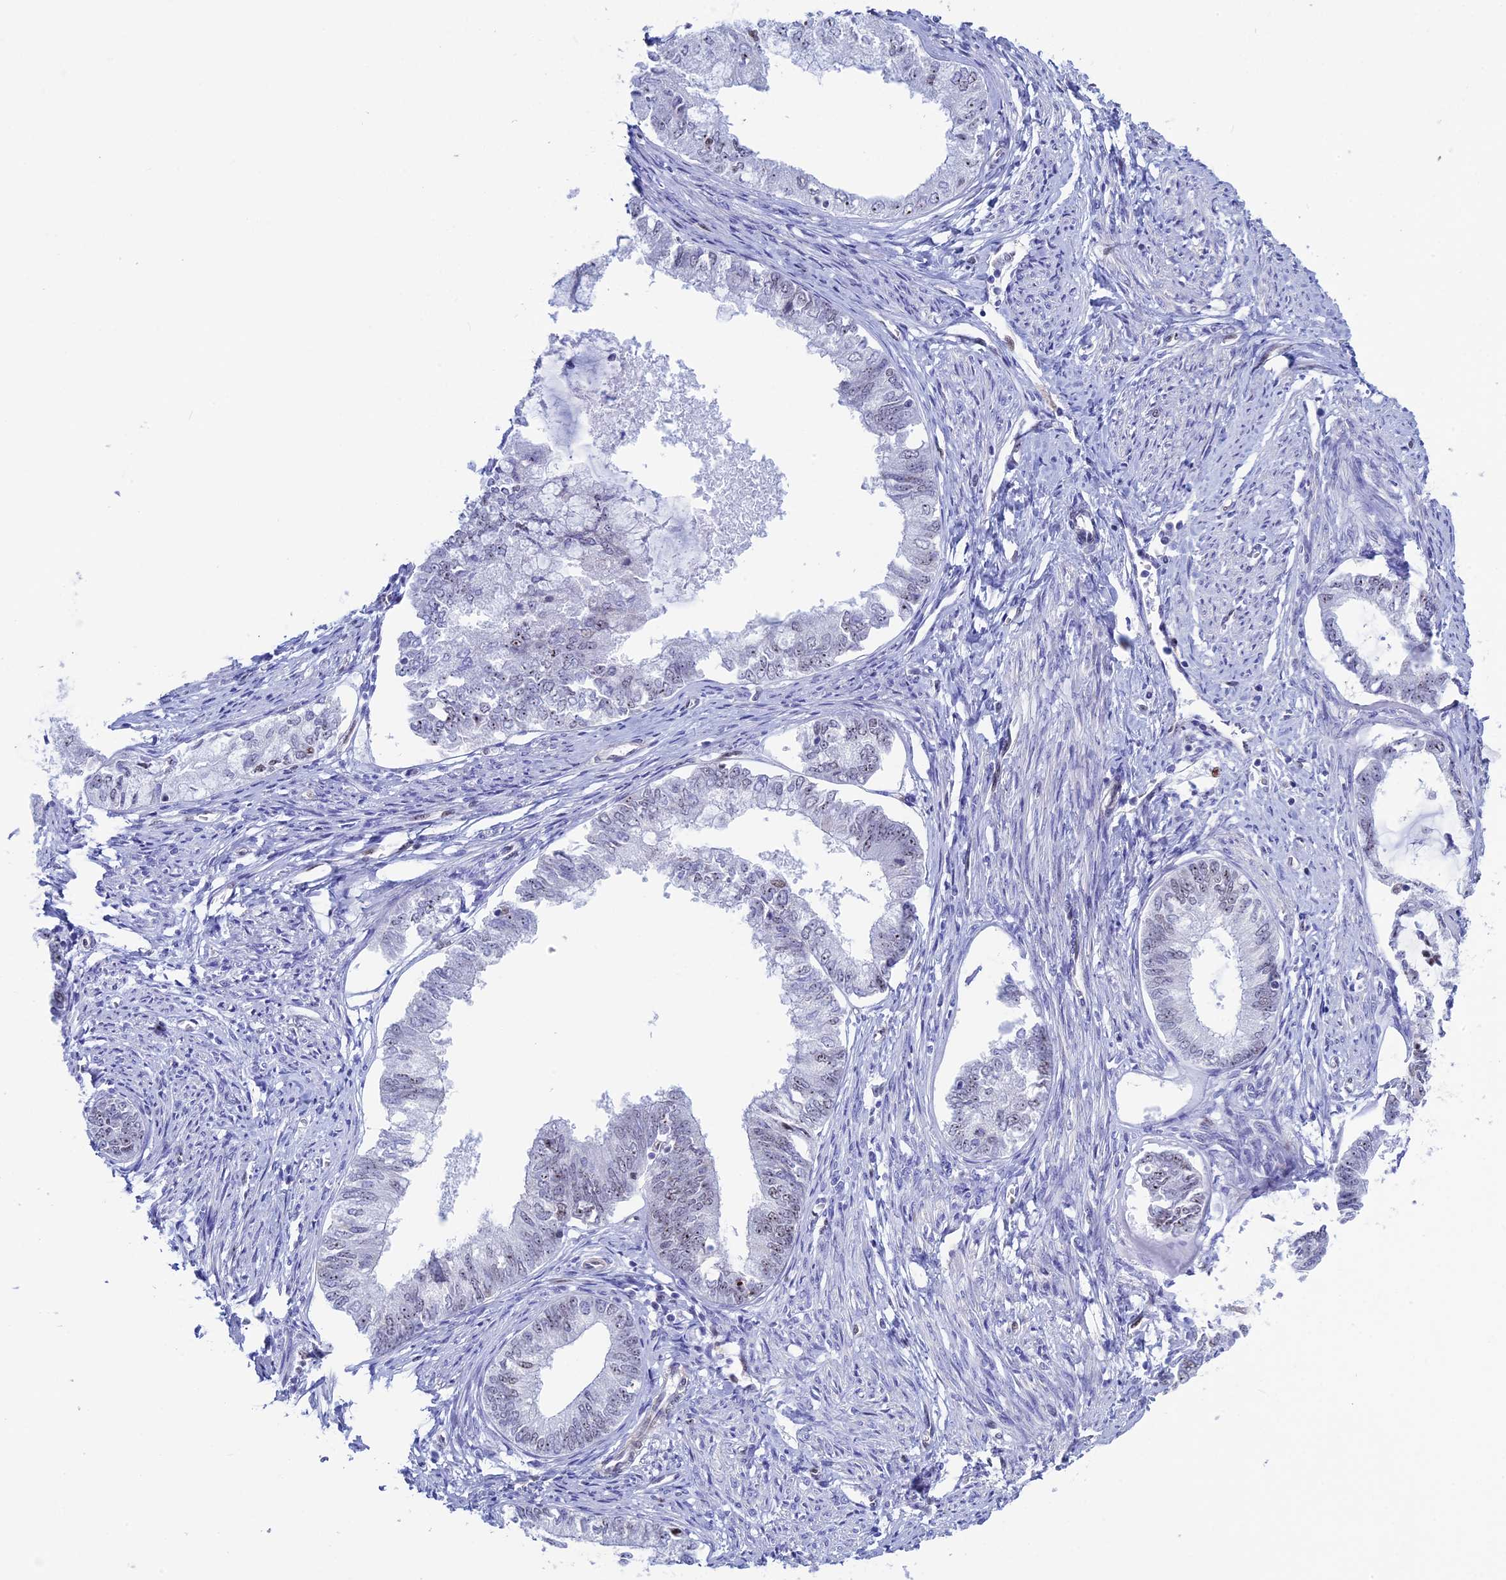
{"staining": {"intensity": "negative", "quantity": "none", "location": "none"}, "tissue": "endometrial cancer", "cell_type": "Tumor cells", "image_type": "cancer", "snomed": [{"axis": "morphology", "description": "Adenocarcinoma, NOS"}, {"axis": "topography", "description": "Endometrium"}], "caption": "DAB immunohistochemical staining of human adenocarcinoma (endometrial) demonstrates no significant expression in tumor cells.", "gene": "CCDC86", "patient": {"sex": "female", "age": 86}}